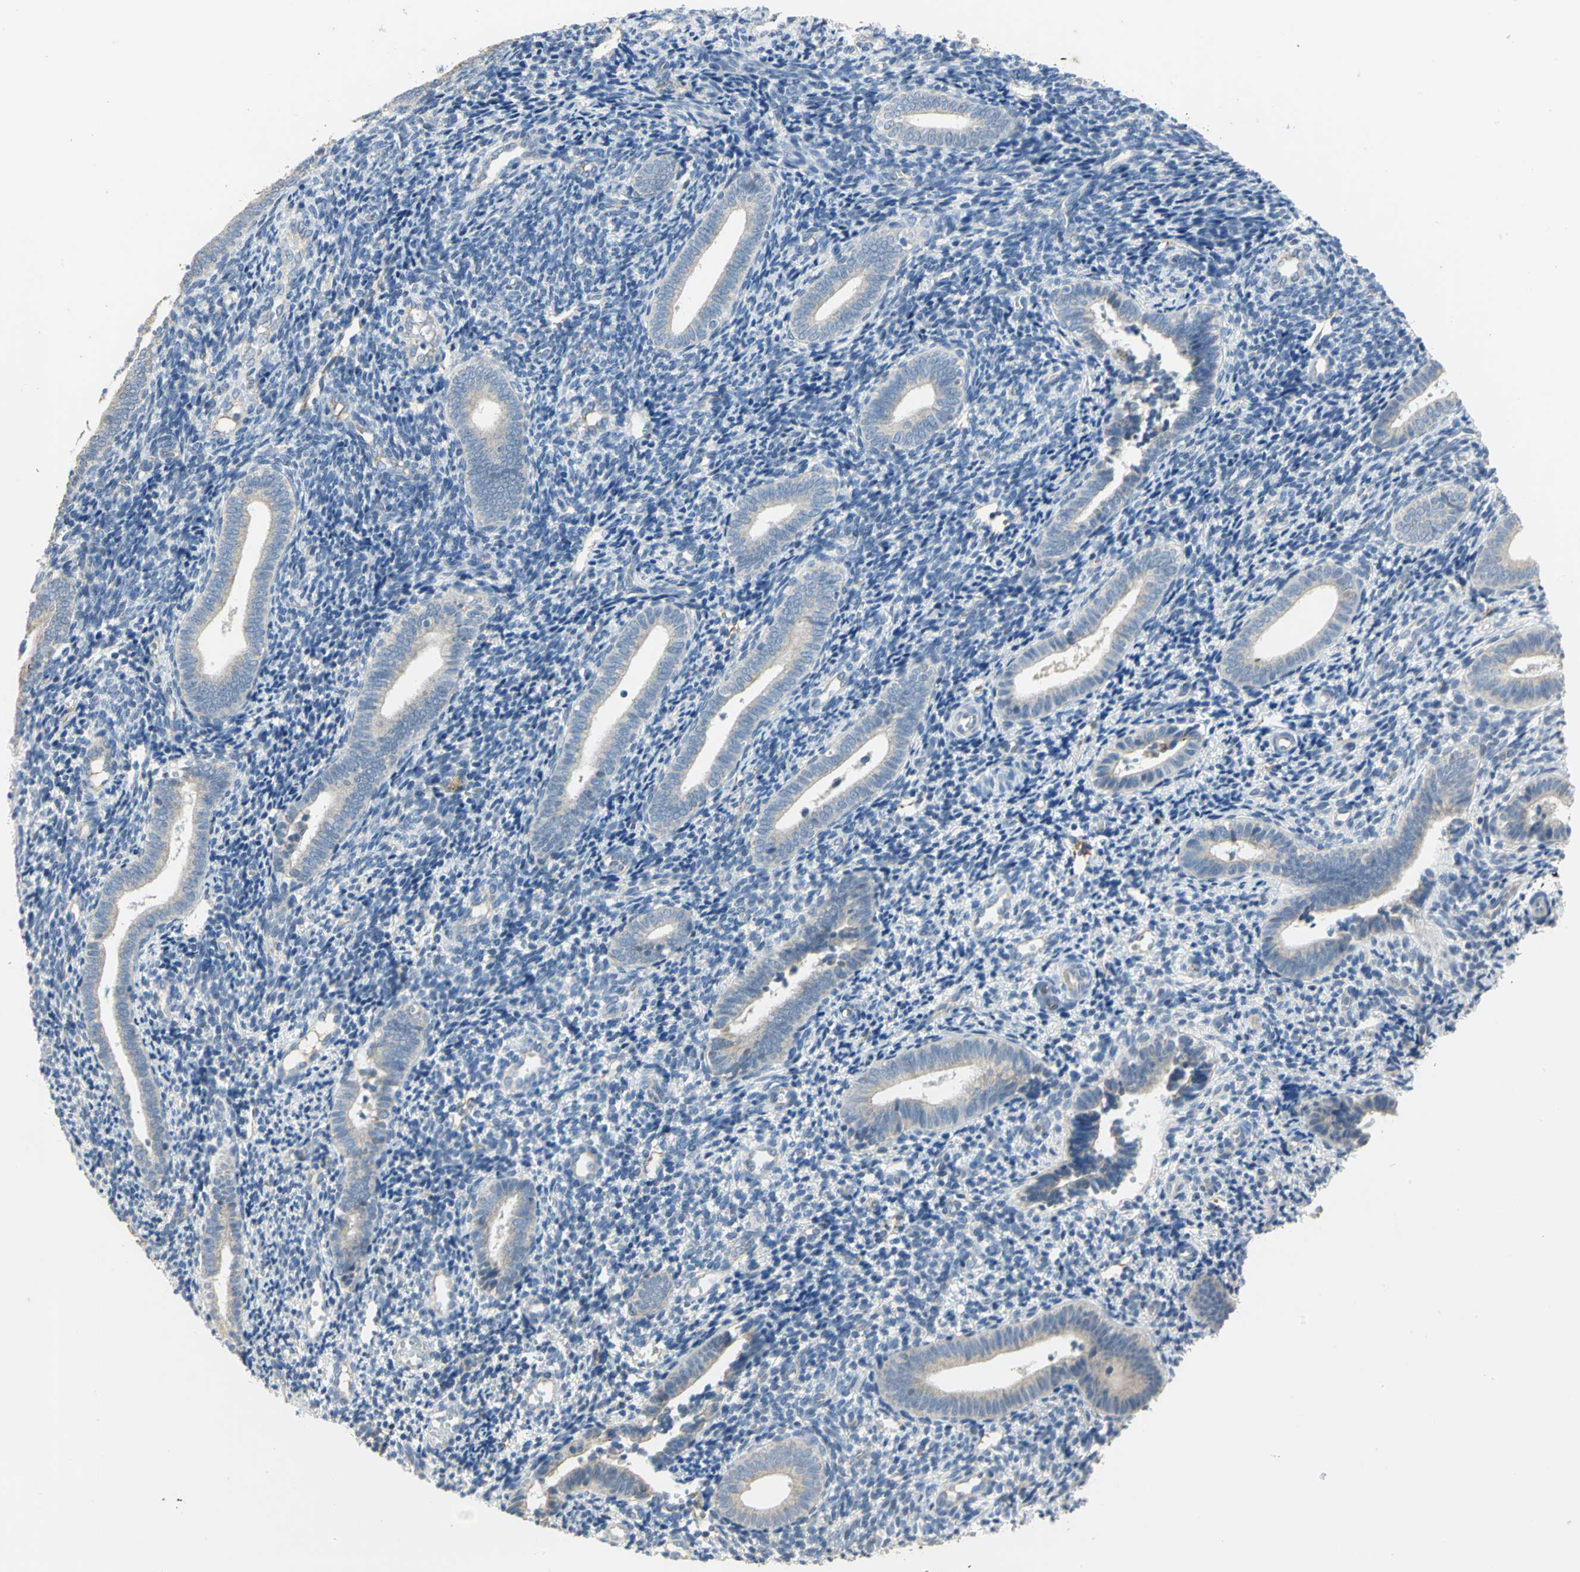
{"staining": {"intensity": "negative", "quantity": "none", "location": "none"}, "tissue": "endometrium", "cell_type": "Cells in endometrial stroma", "image_type": "normal", "snomed": [{"axis": "morphology", "description": "Normal tissue, NOS"}, {"axis": "topography", "description": "Uterus"}, {"axis": "topography", "description": "Endometrium"}], "caption": "A high-resolution image shows immunohistochemistry (IHC) staining of benign endometrium, which demonstrates no significant staining in cells in endometrial stroma. The staining is performed using DAB brown chromogen with nuclei counter-stained in using hematoxylin.", "gene": "HTR1F", "patient": {"sex": "female", "age": 33}}